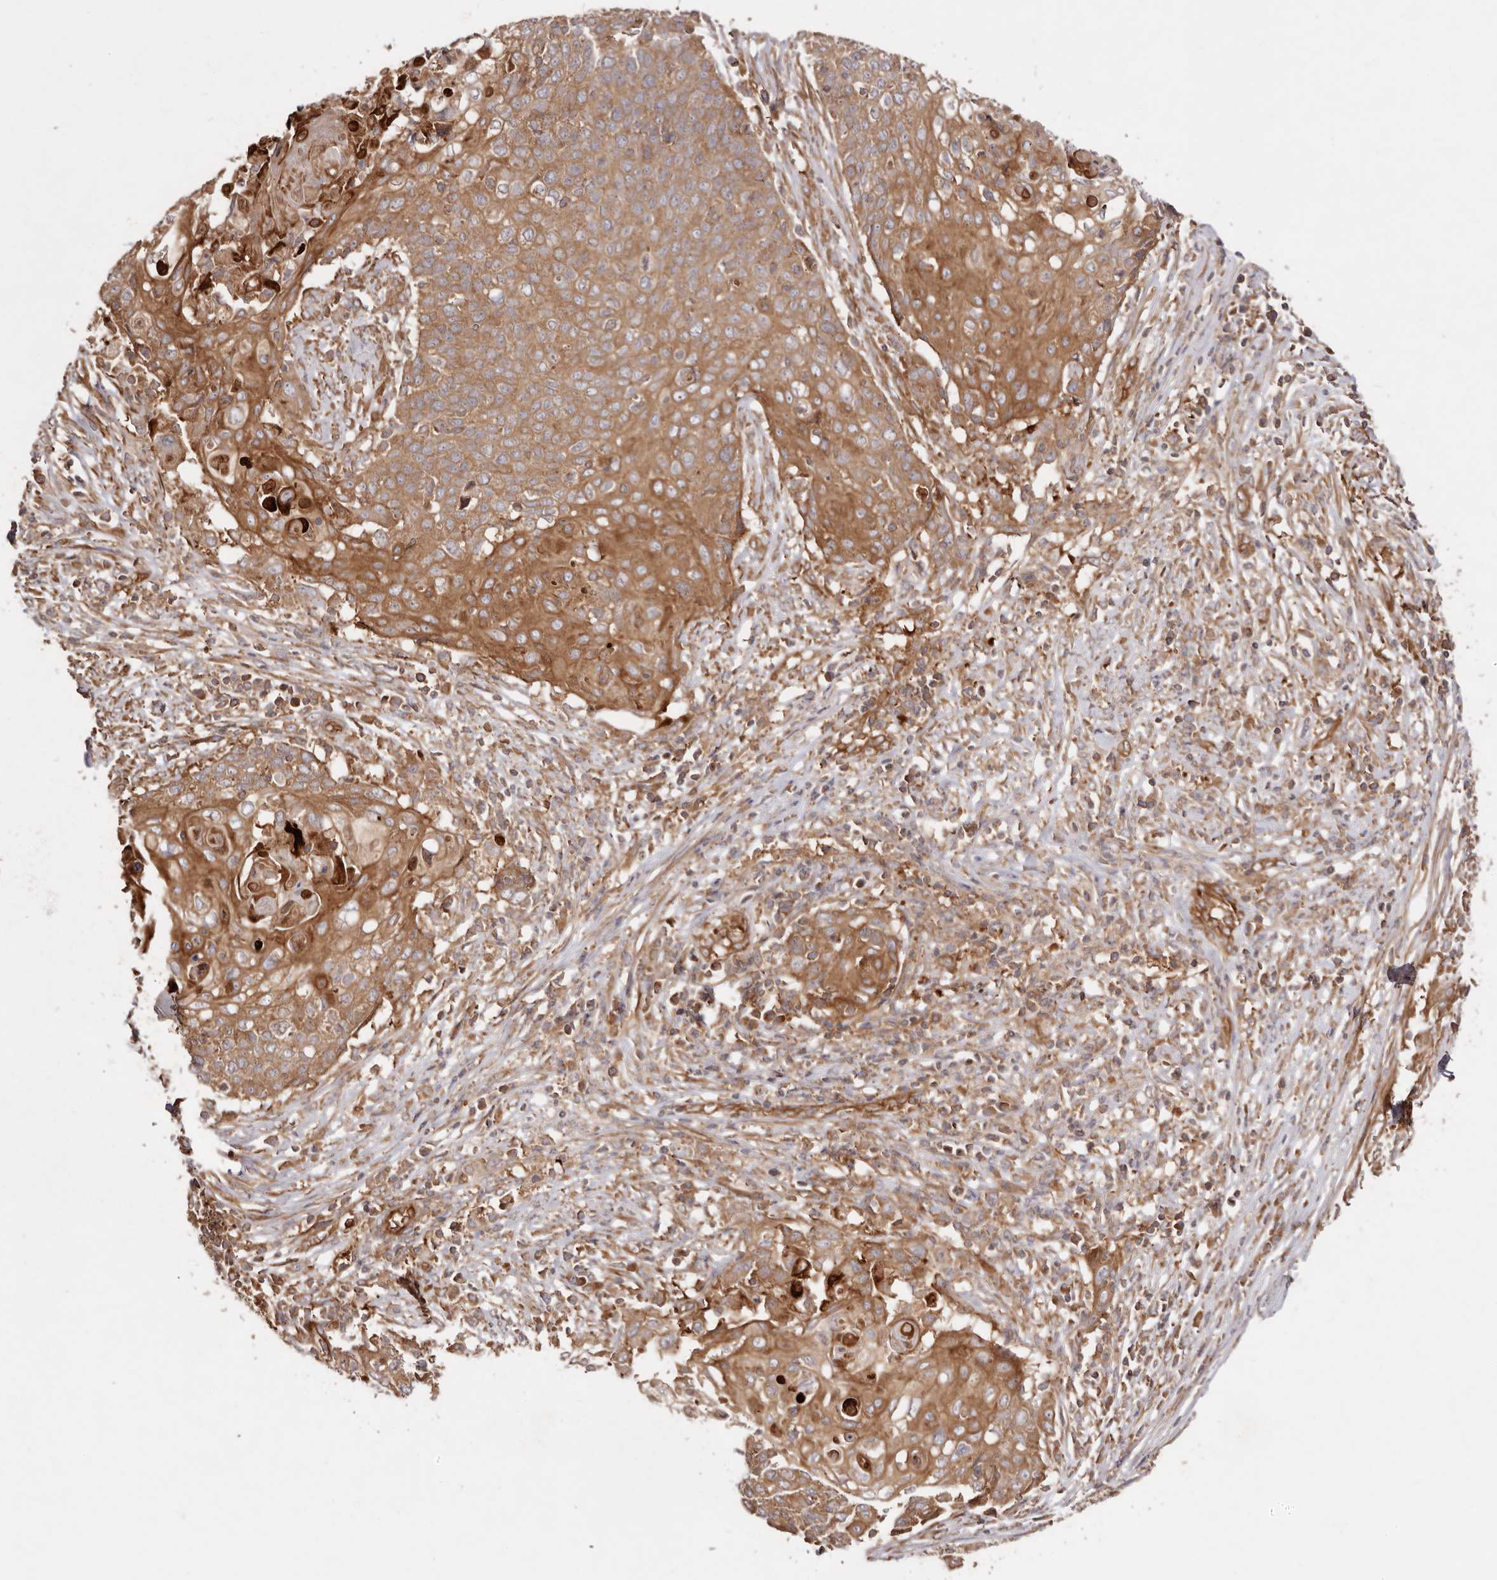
{"staining": {"intensity": "moderate", "quantity": ">75%", "location": "cytoplasmic/membranous"}, "tissue": "cervical cancer", "cell_type": "Tumor cells", "image_type": "cancer", "snomed": [{"axis": "morphology", "description": "Squamous cell carcinoma, NOS"}, {"axis": "topography", "description": "Cervix"}], "caption": "Brown immunohistochemical staining in cervical cancer reveals moderate cytoplasmic/membranous positivity in about >75% of tumor cells. Nuclei are stained in blue.", "gene": "RPS6", "patient": {"sex": "female", "age": 39}}